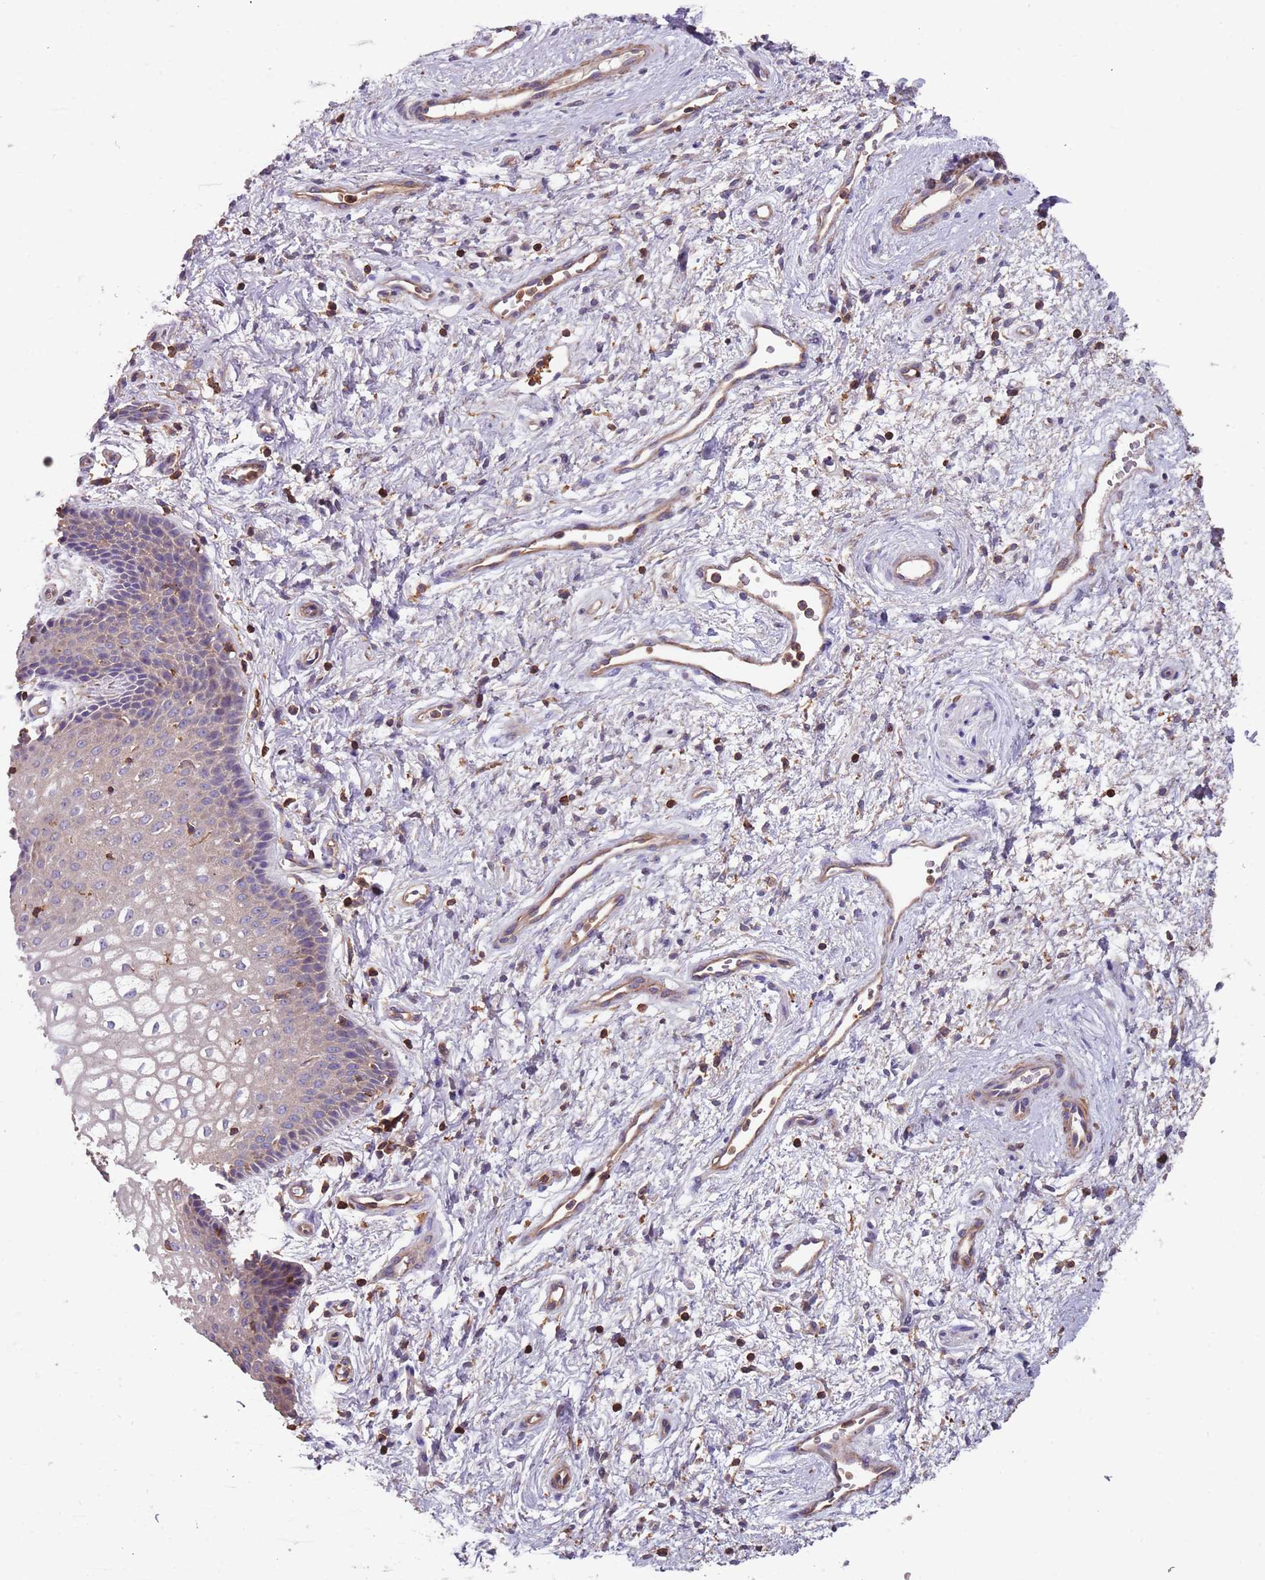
{"staining": {"intensity": "negative", "quantity": "none", "location": "none"}, "tissue": "vagina", "cell_type": "Squamous epithelial cells", "image_type": "normal", "snomed": [{"axis": "morphology", "description": "Normal tissue, NOS"}, {"axis": "topography", "description": "Vagina"}], "caption": "A high-resolution image shows IHC staining of unremarkable vagina, which exhibits no significant staining in squamous epithelial cells.", "gene": "SYT4", "patient": {"sex": "female", "age": 34}}